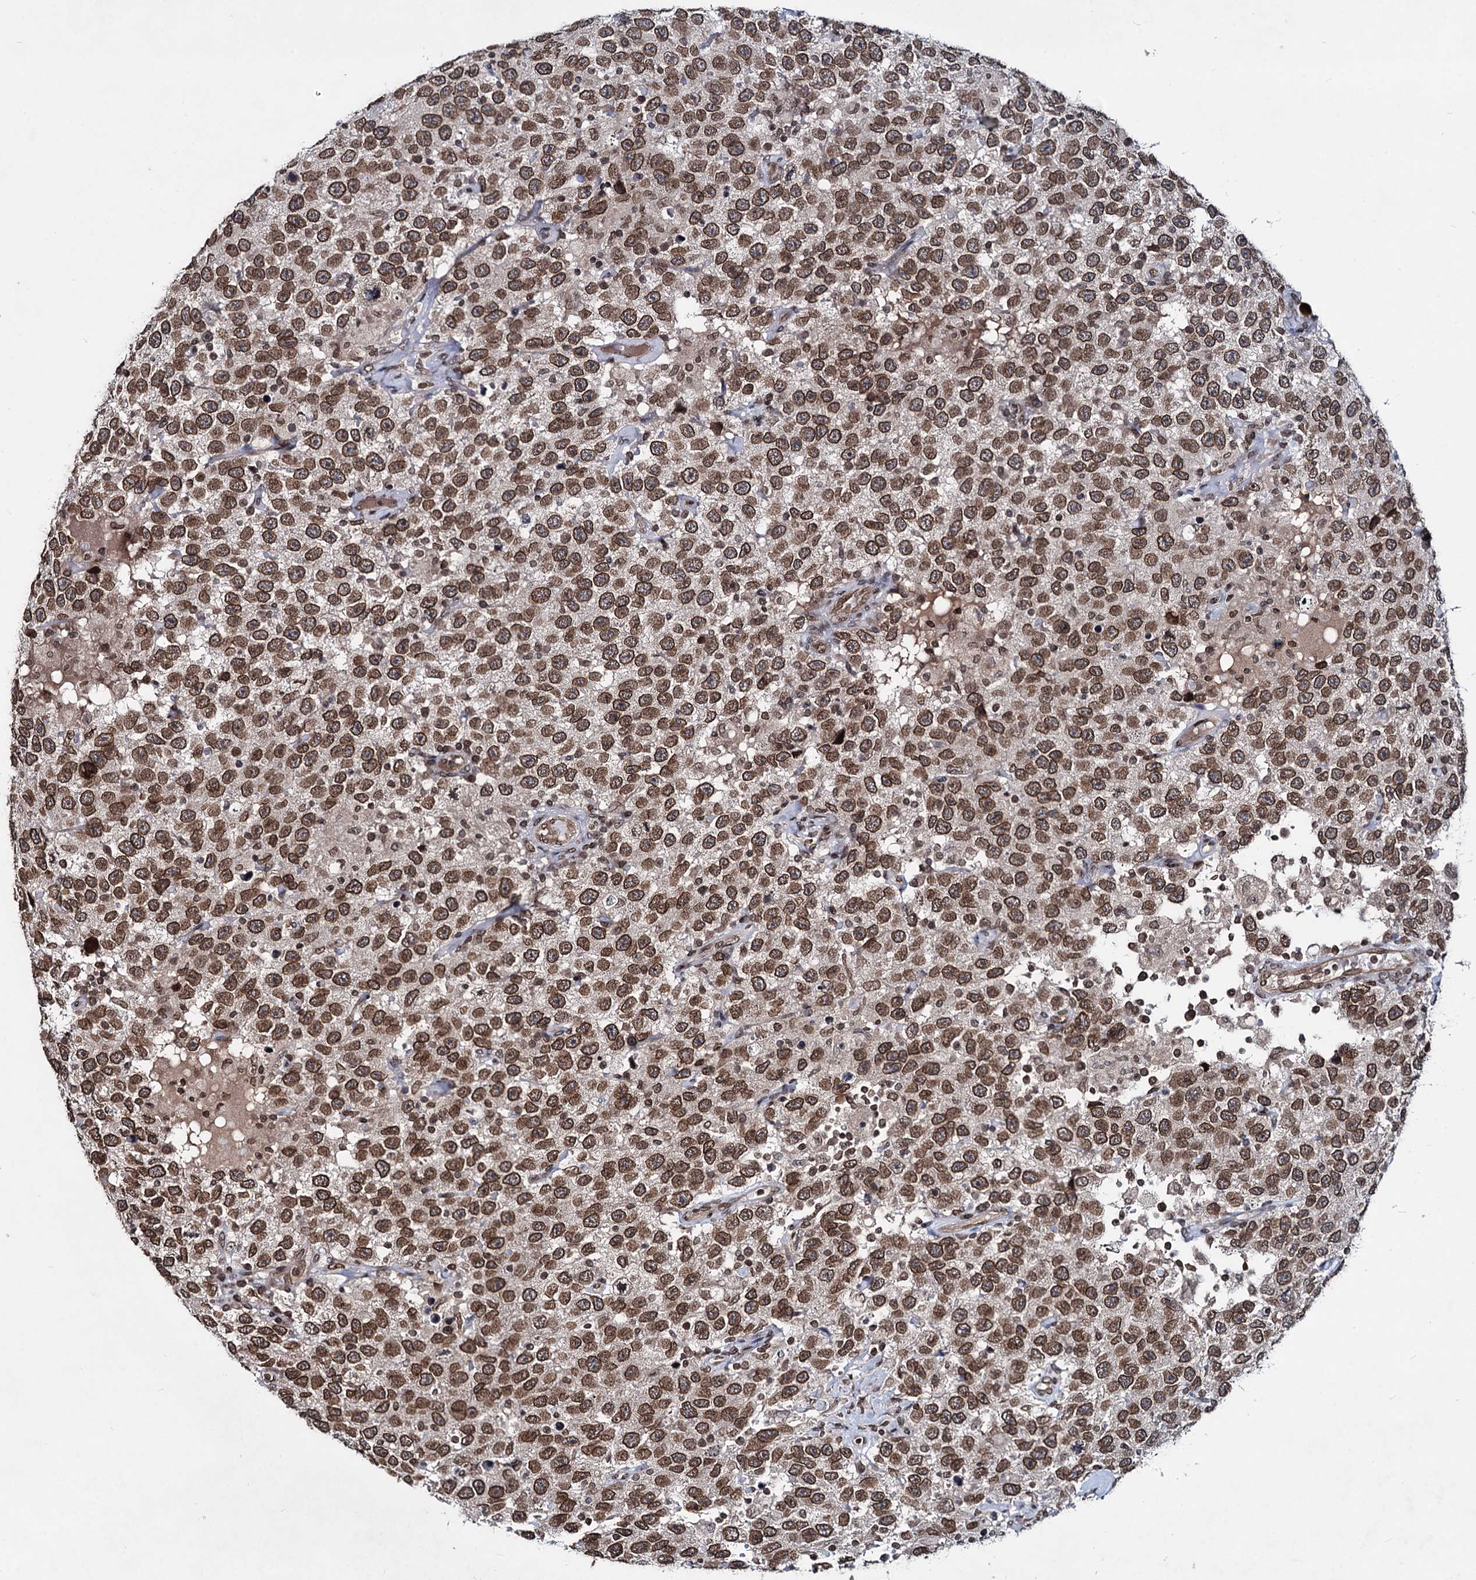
{"staining": {"intensity": "strong", "quantity": ">75%", "location": "cytoplasmic/membranous,nuclear"}, "tissue": "testis cancer", "cell_type": "Tumor cells", "image_type": "cancer", "snomed": [{"axis": "morphology", "description": "Seminoma, NOS"}, {"axis": "topography", "description": "Testis"}], "caption": "DAB immunohistochemical staining of seminoma (testis) exhibits strong cytoplasmic/membranous and nuclear protein positivity in approximately >75% of tumor cells.", "gene": "RNF6", "patient": {"sex": "male", "age": 41}}